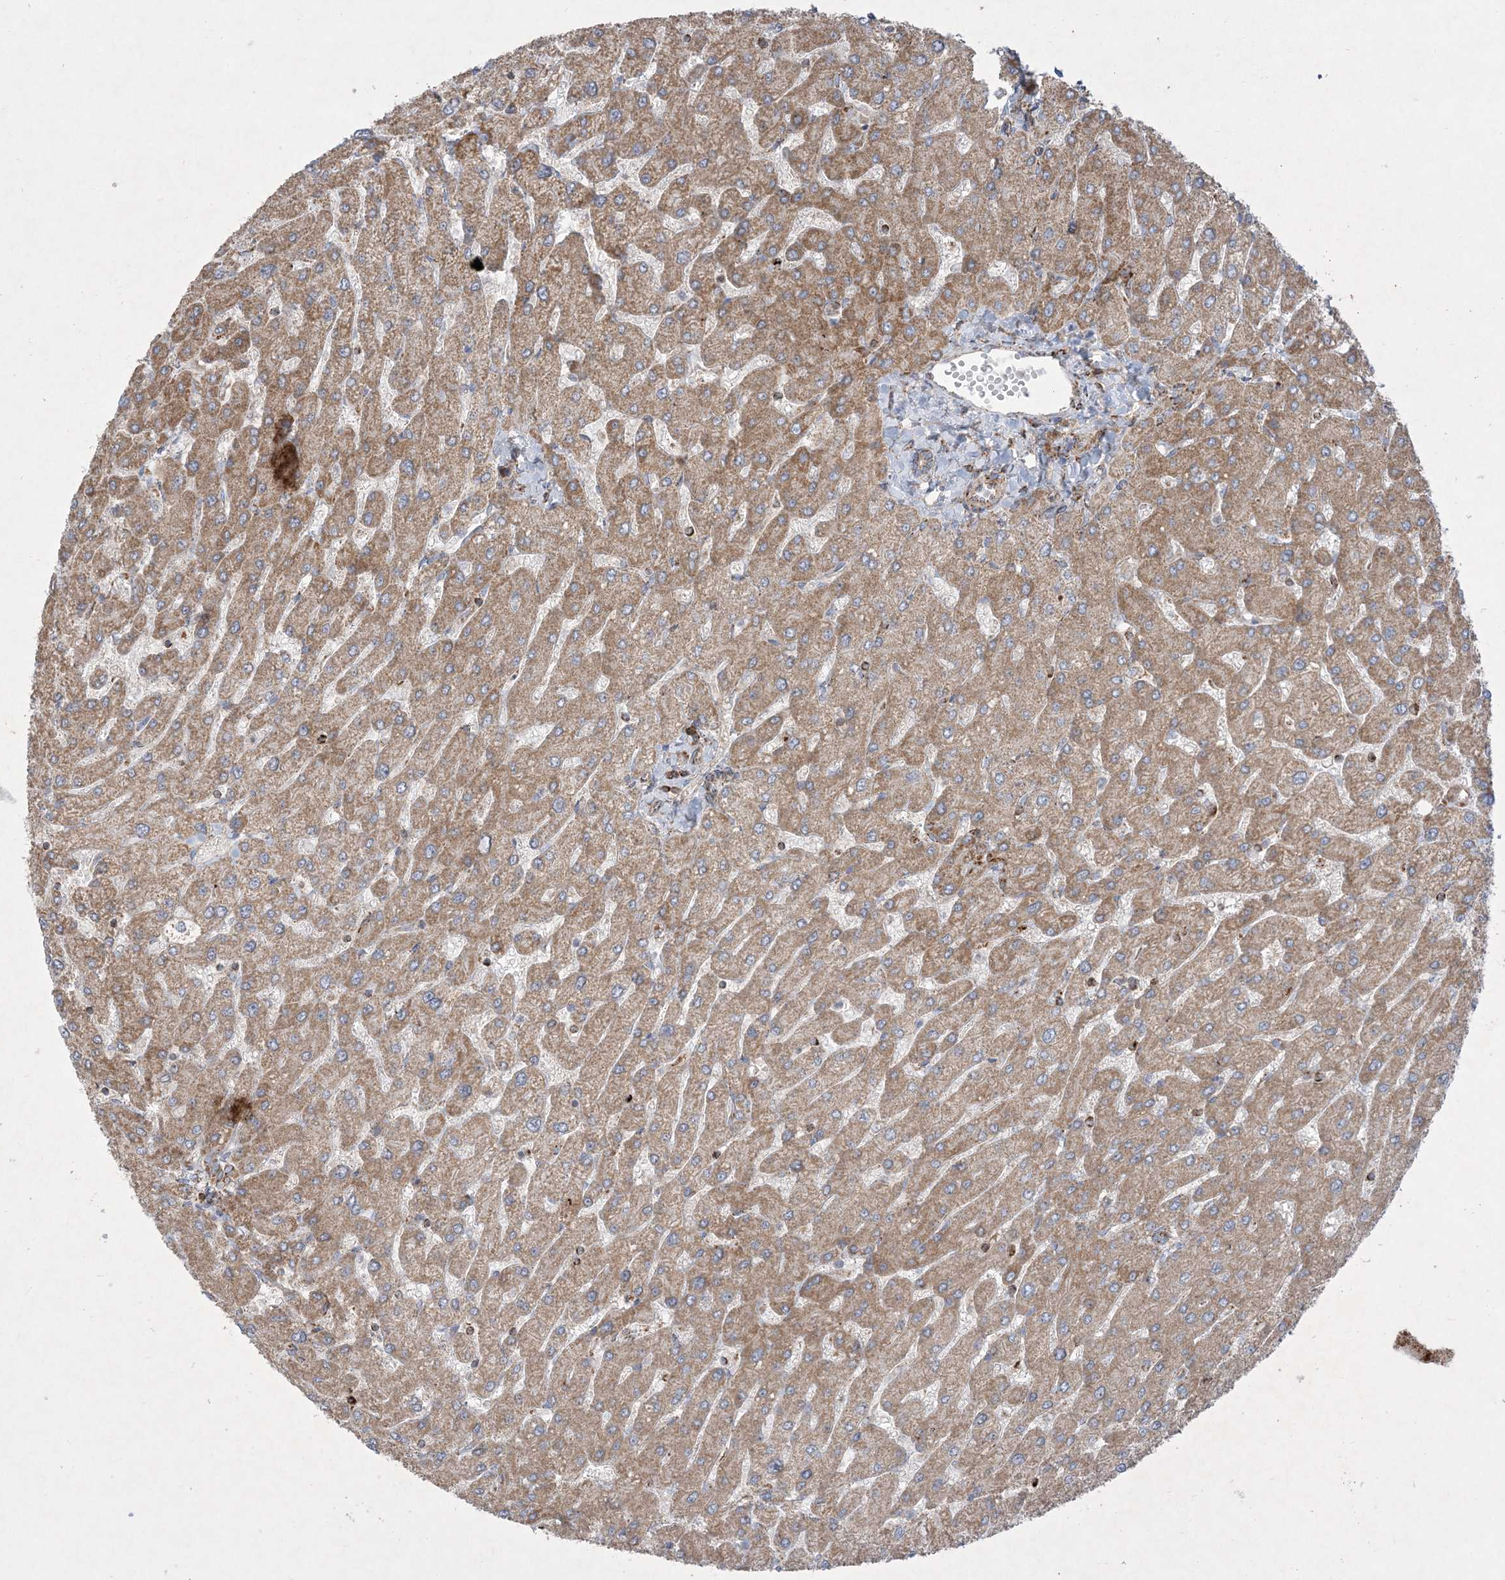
{"staining": {"intensity": "moderate", "quantity": "<25%", "location": "cytoplasmic/membranous"}, "tissue": "liver", "cell_type": "Cholangiocytes", "image_type": "normal", "snomed": [{"axis": "morphology", "description": "Normal tissue, NOS"}, {"axis": "topography", "description": "Liver"}], "caption": "DAB (3,3'-diaminobenzidine) immunohistochemical staining of benign liver shows moderate cytoplasmic/membranous protein expression in approximately <25% of cholangiocytes. The staining is performed using DAB brown chromogen to label protein expression. The nuclei are counter-stained blue using hematoxylin.", "gene": "BEND4", "patient": {"sex": "male", "age": 55}}